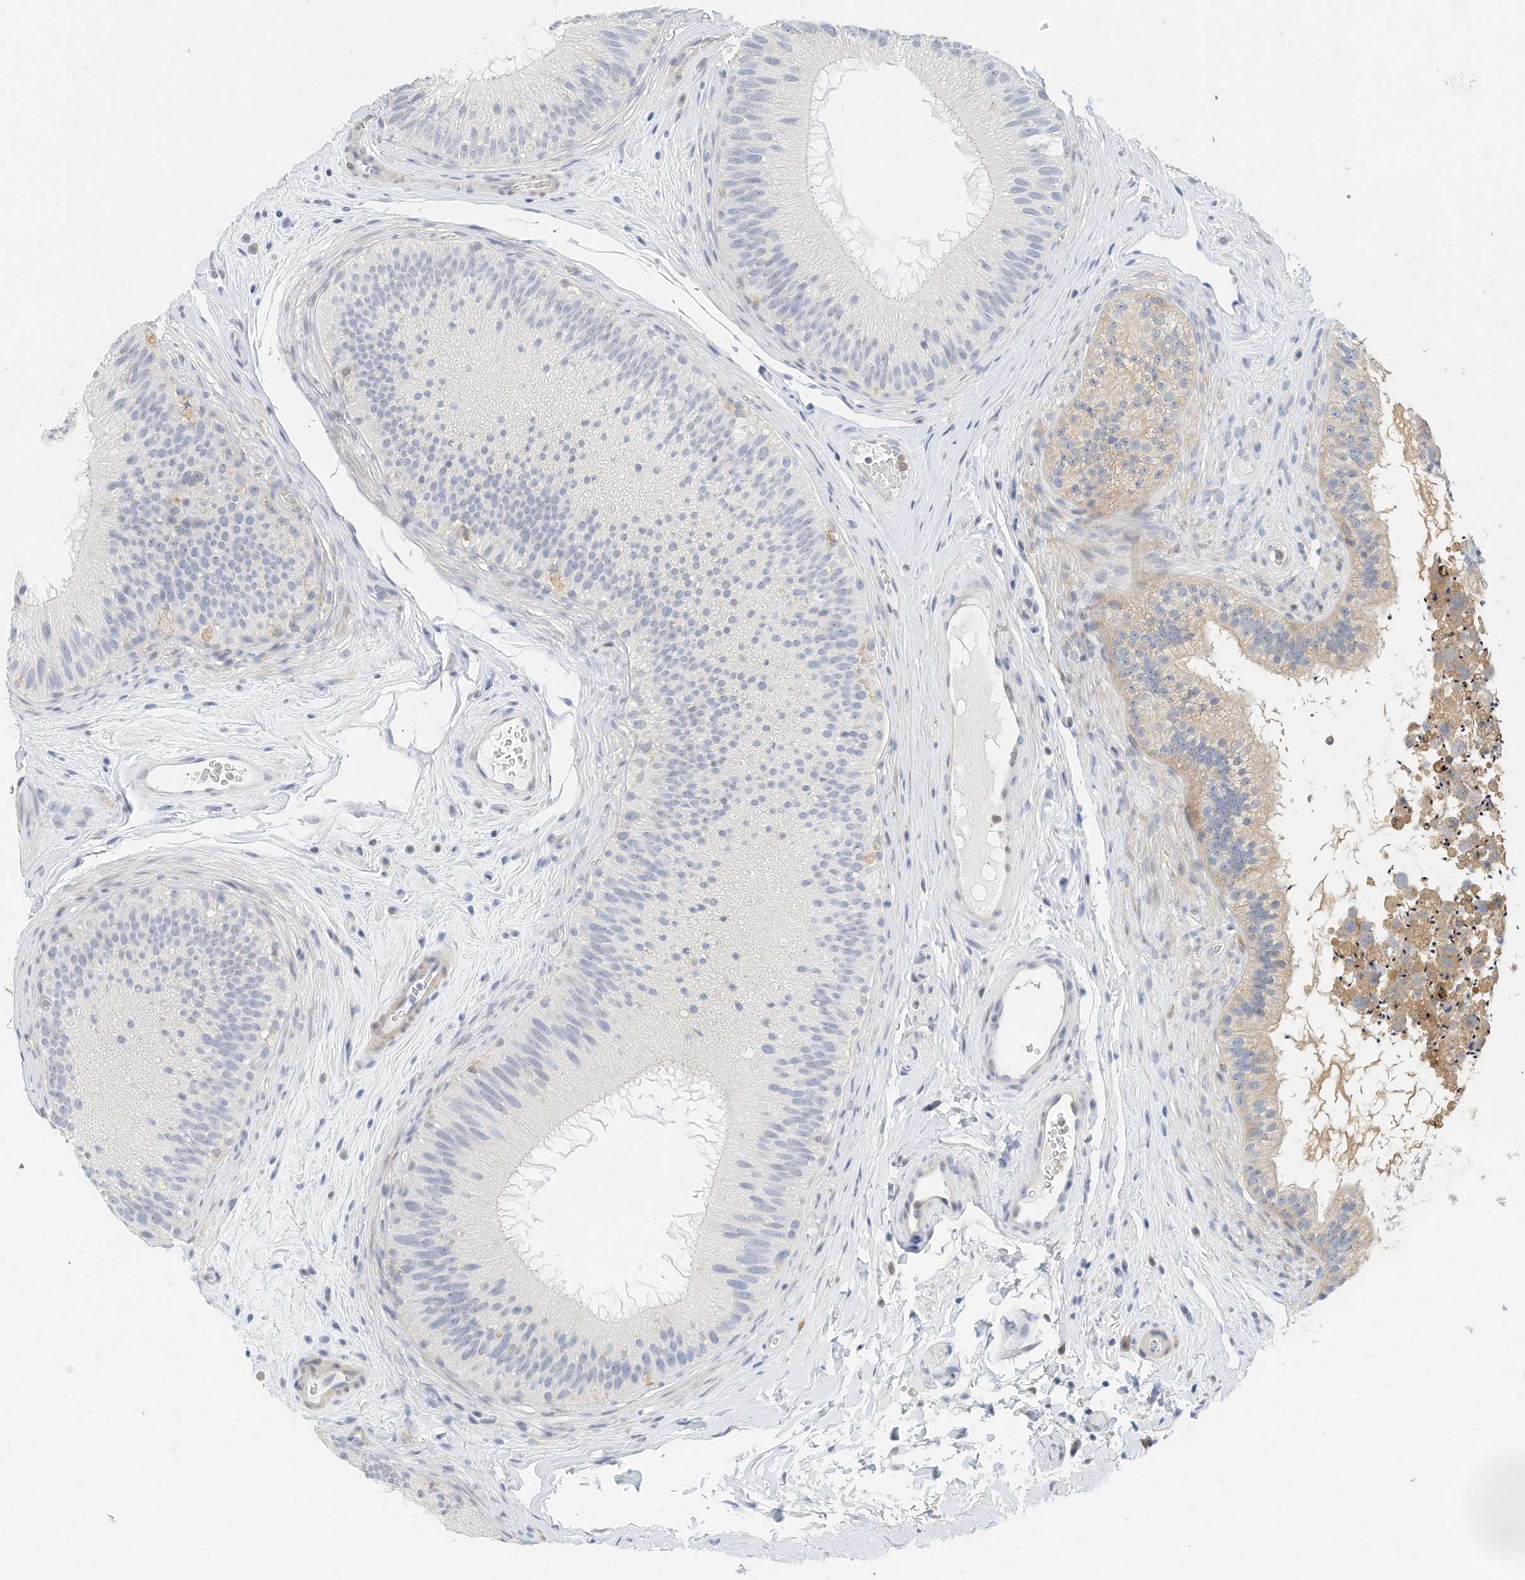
{"staining": {"intensity": "weak", "quantity": "<25%", "location": "cytoplasmic/membranous"}, "tissue": "epididymis", "cell_type": "Glandular cells", "image_type": "normal", "snomed": [{"axis": "morphology", "description": "Normal tissue, NOS"}, {"axis": "topography", "description": "Epididymis"}], "caption": "Glandular cells show no significant protein expression in normal epididymis. (DAB immunohistochemistry (IHC) visualized using brightfield microscopy, high magnification).", "gene": "MICAL1", "patient": {"sex": "male", "age": 45}}